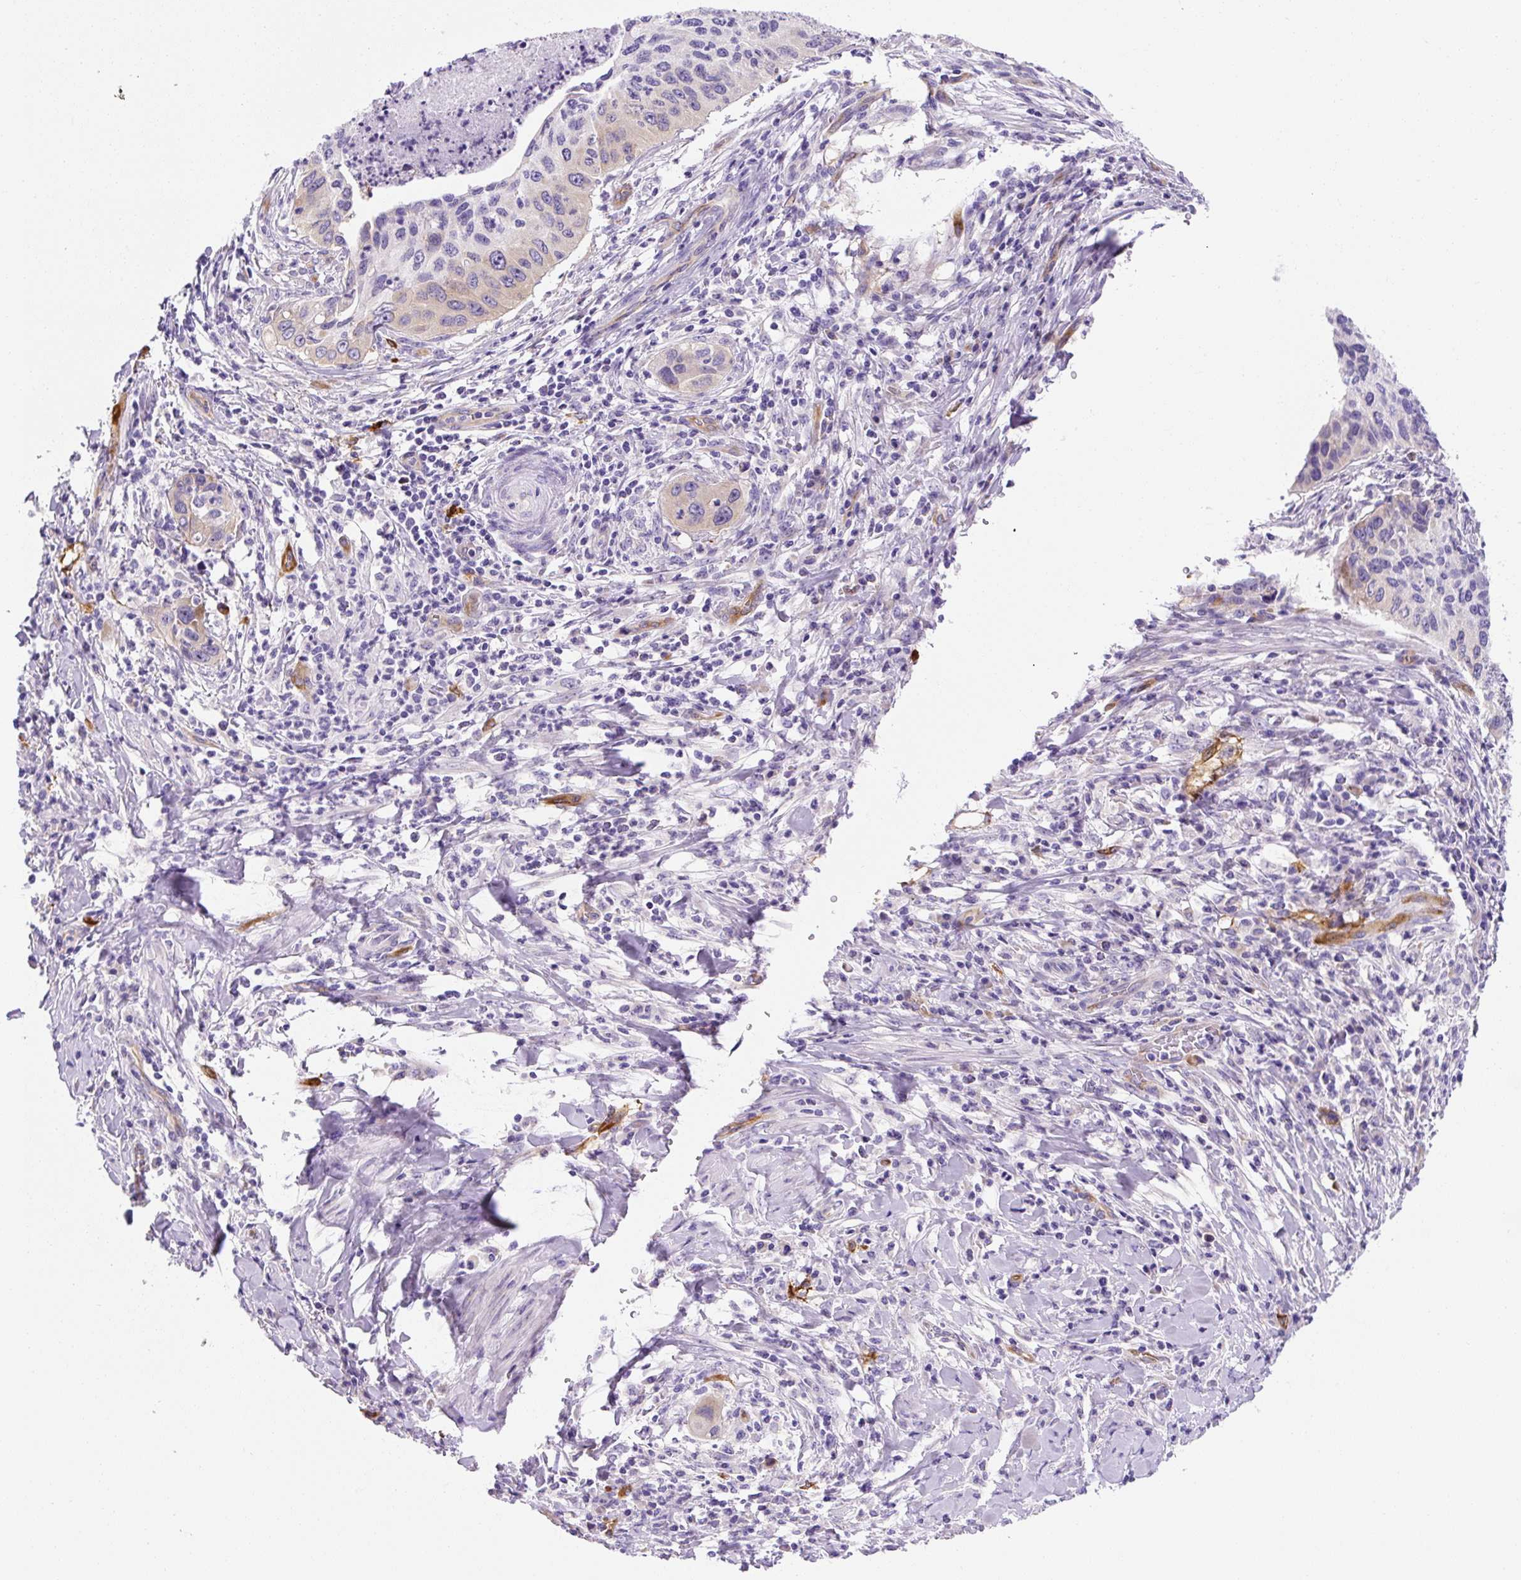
{"staining": {"intensity": "weak", "quantity": "<25%", "location": "cytoplasmic/membranous"}, "tissue": "cervical cancer", "cell_type": "Tumor cells", "image_type": "cancer", "snomed": [{"axis": "morphology", "description": "Squamous cell carcinoma, NOS"}, {"axis": "topography", "description": "Cervix"}], "caption": "This is a micrograph of immunohistochemistry staining of cervical squamous cell carcinoma, which shows no positivity in tumor cells.", "gene": "ASB4", "patient": {"sex": "female", "age": 38}}